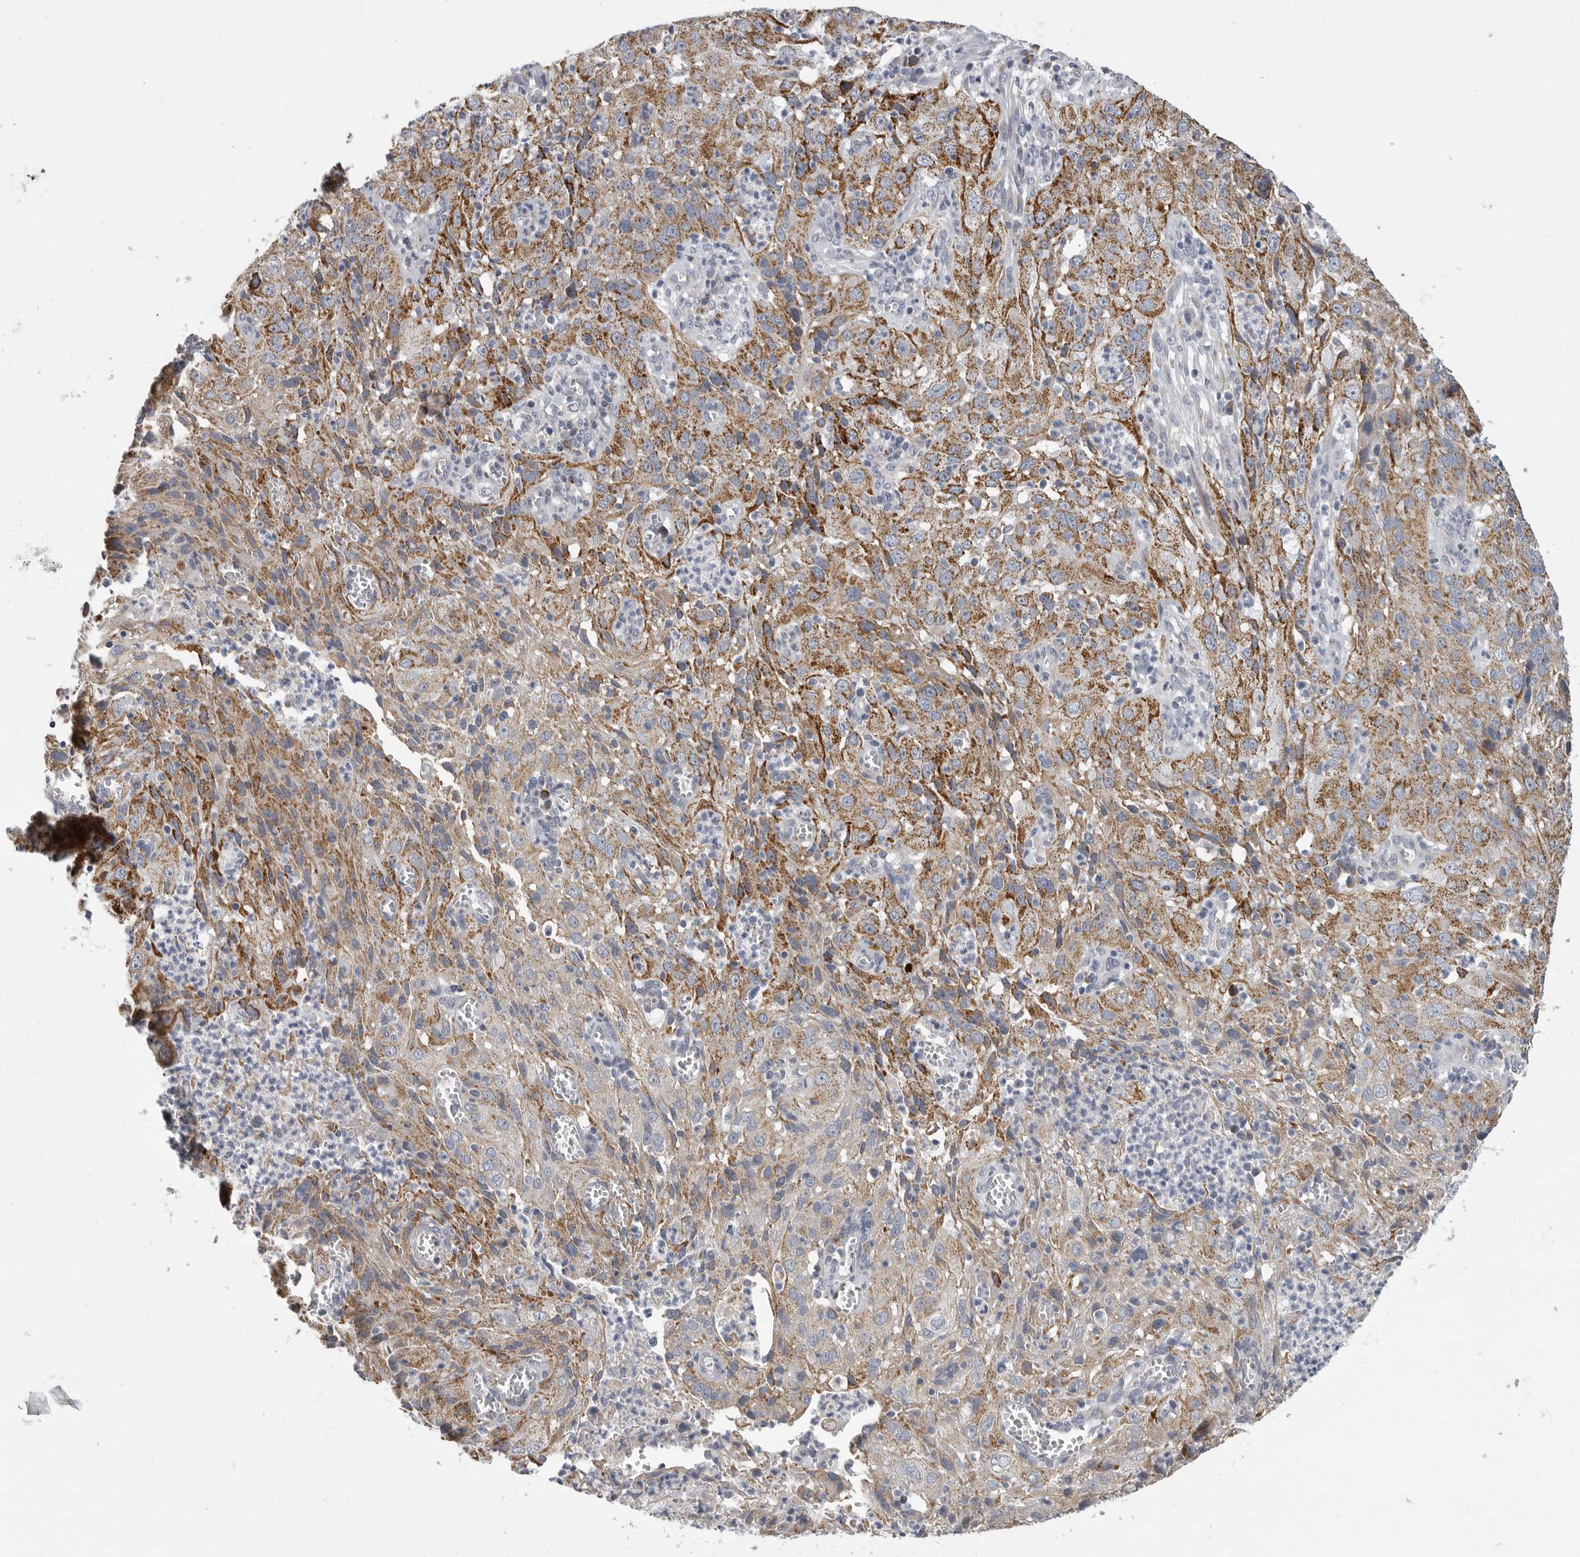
{"staining": {"intensity": "moderate", "quantity": ">75%", "location": "cytoplasmic/membranous"}, "tissue": "cervical cancer", "cell_type": "Tumor cells", "image_type": "cancer", "snomed": [{"axis": "morphology", "description": "Squamous cell carcinoma, NOS"}, {"axis": "topography", "description": "Cervix"}], "caption": "Protein staining displays moderate cytoplasmic/membranous positivity in approximately >75% of tumor cells in cervical cancer. The protein of interest is stained brown, and the nuclei are stained in blue (DAB (3,3'-diaminobenzidine) IHC with brightfield microscopy, high magnification).", "gene": "SDC3", "patient": {"sex": "female", "age": 32}}